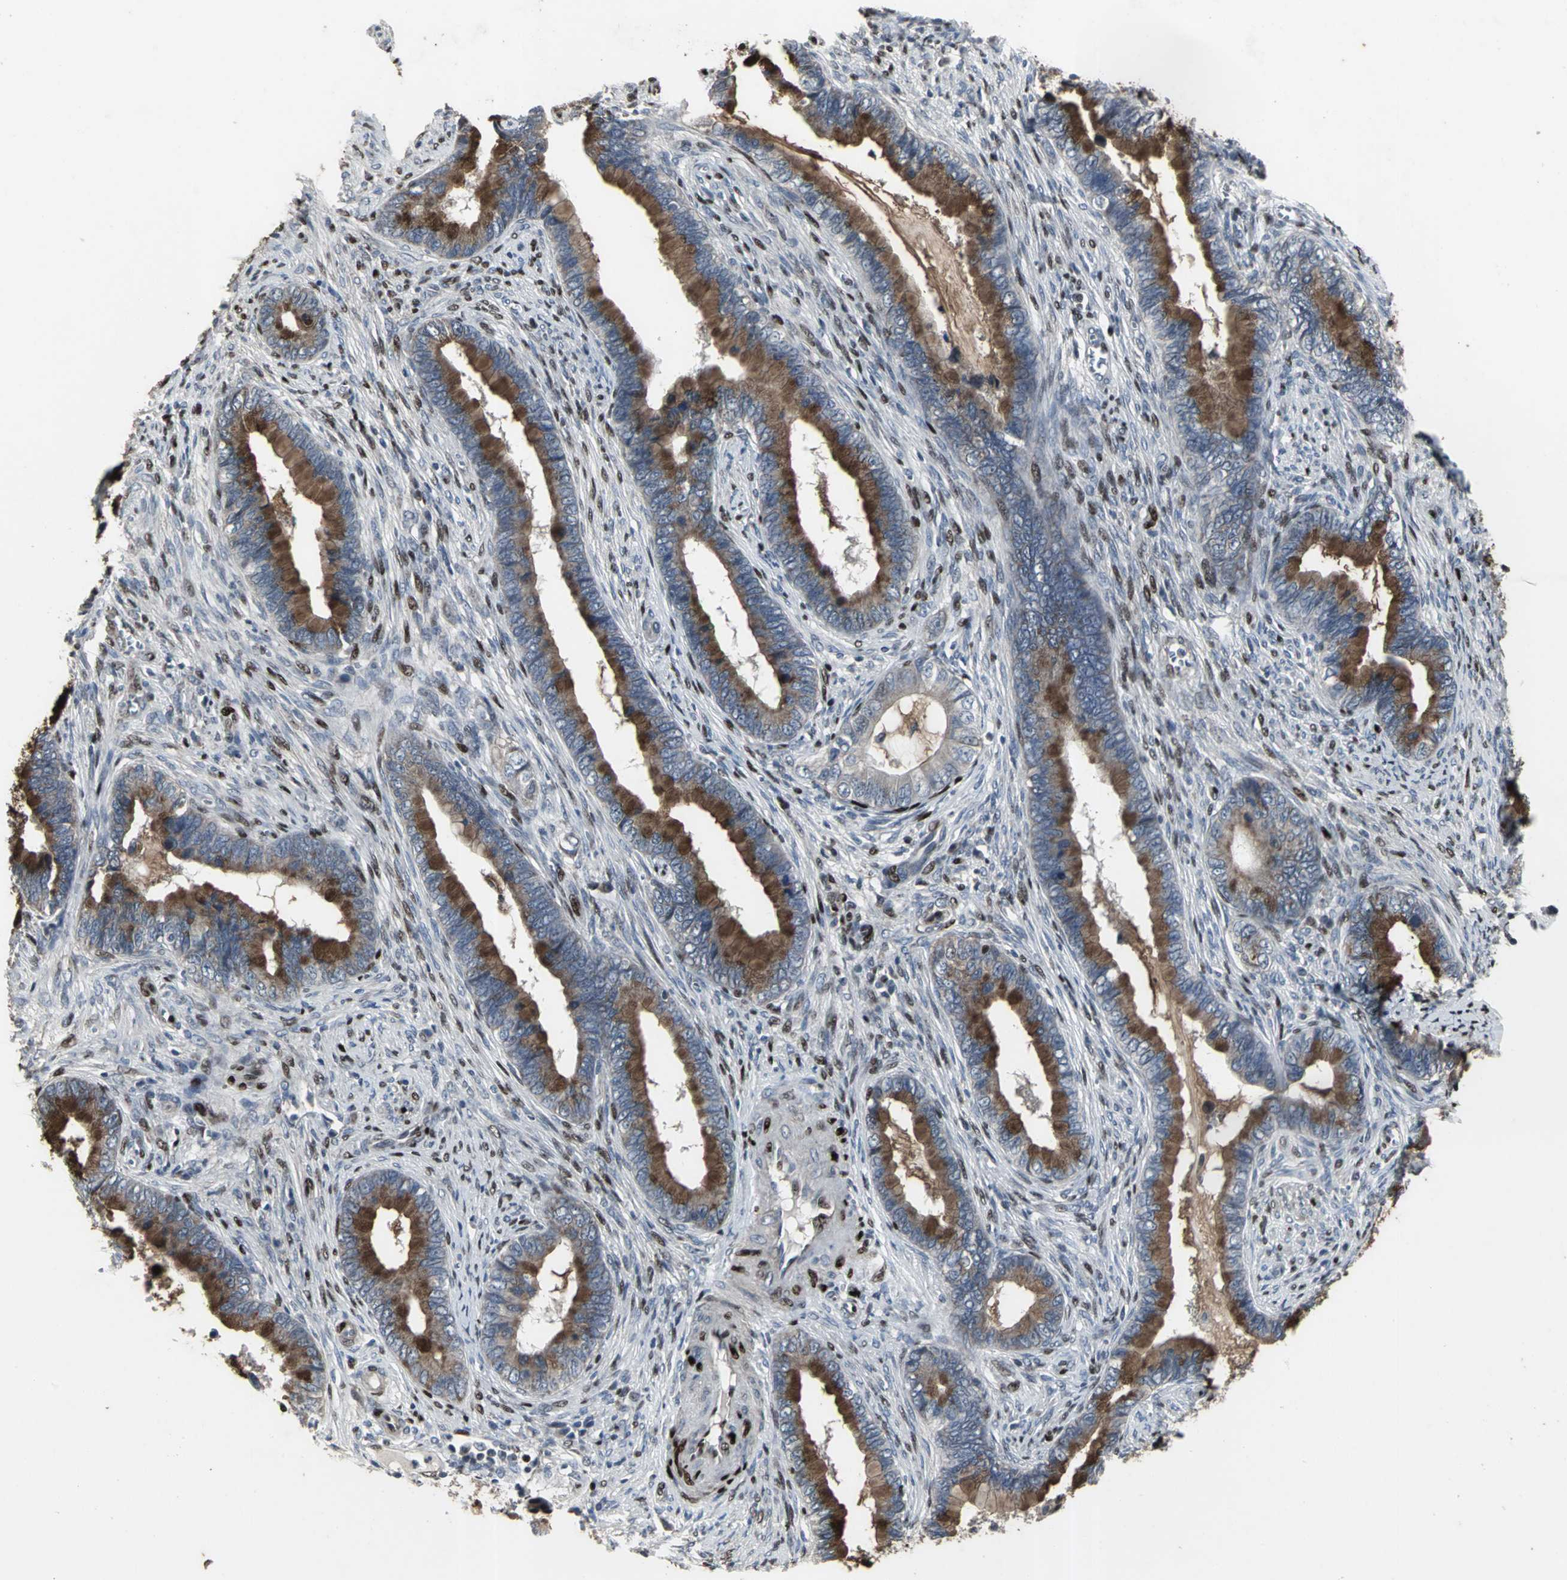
{"staining": {"intensity": "moderate", "quantity": ">75%", "location": "cytoplasmic/membranous"}, "tissue": "cervical cancer", "cell_type": "Tumor cells", "image_type": "cancer", "snomed": [{"axis": "morphology", "description": "Adenocarcinoma, NOS"}, {"axis": "topography", "description": "Cervix"}], "caption": "About >75% of tumor cells in human cervical cancer (adenocarcinoma) display moderate cytoplasmic/membranous protein positivity as visualized by brown immunohistochemical staining.", "gene": "SRF", "patient": {"sex": "female", "age": 44}}